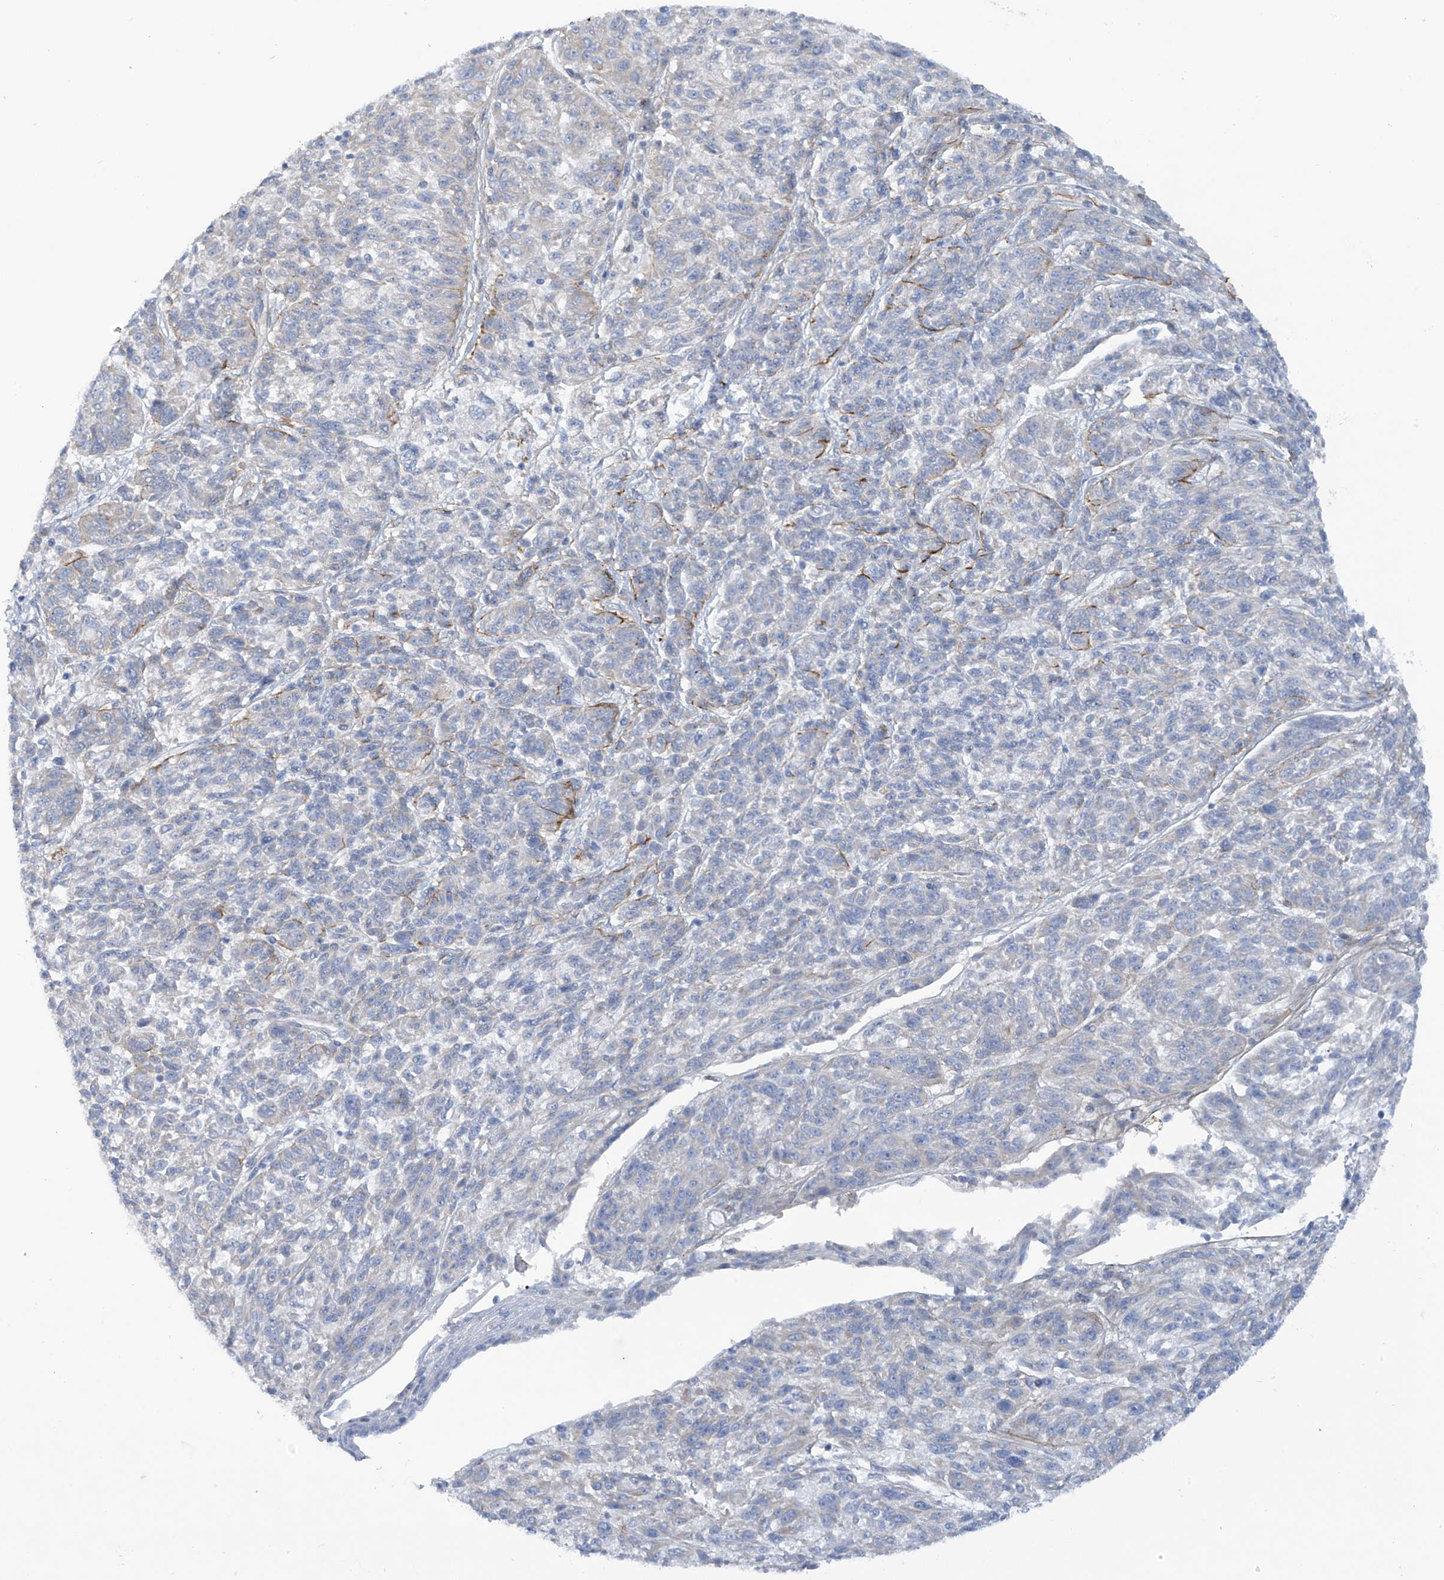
{"staining": {"intensity": "negative", "quantity": "none", "location": "none"}, "tissue": "melanoma", "cell_type": "Tumor cells", "image_type": "cancer", "snomed": [{"axis": "morphology", "description": "Malignant melanoma, NOS"}, {"axis": "topography", "description": "Skin"}], "caption": "Melanoma was stained to show a protein in brown. There is no significant positivity in tumor cells.", "gene": "TRMT2B", "patient": {"sex": "male", "age": 53}}